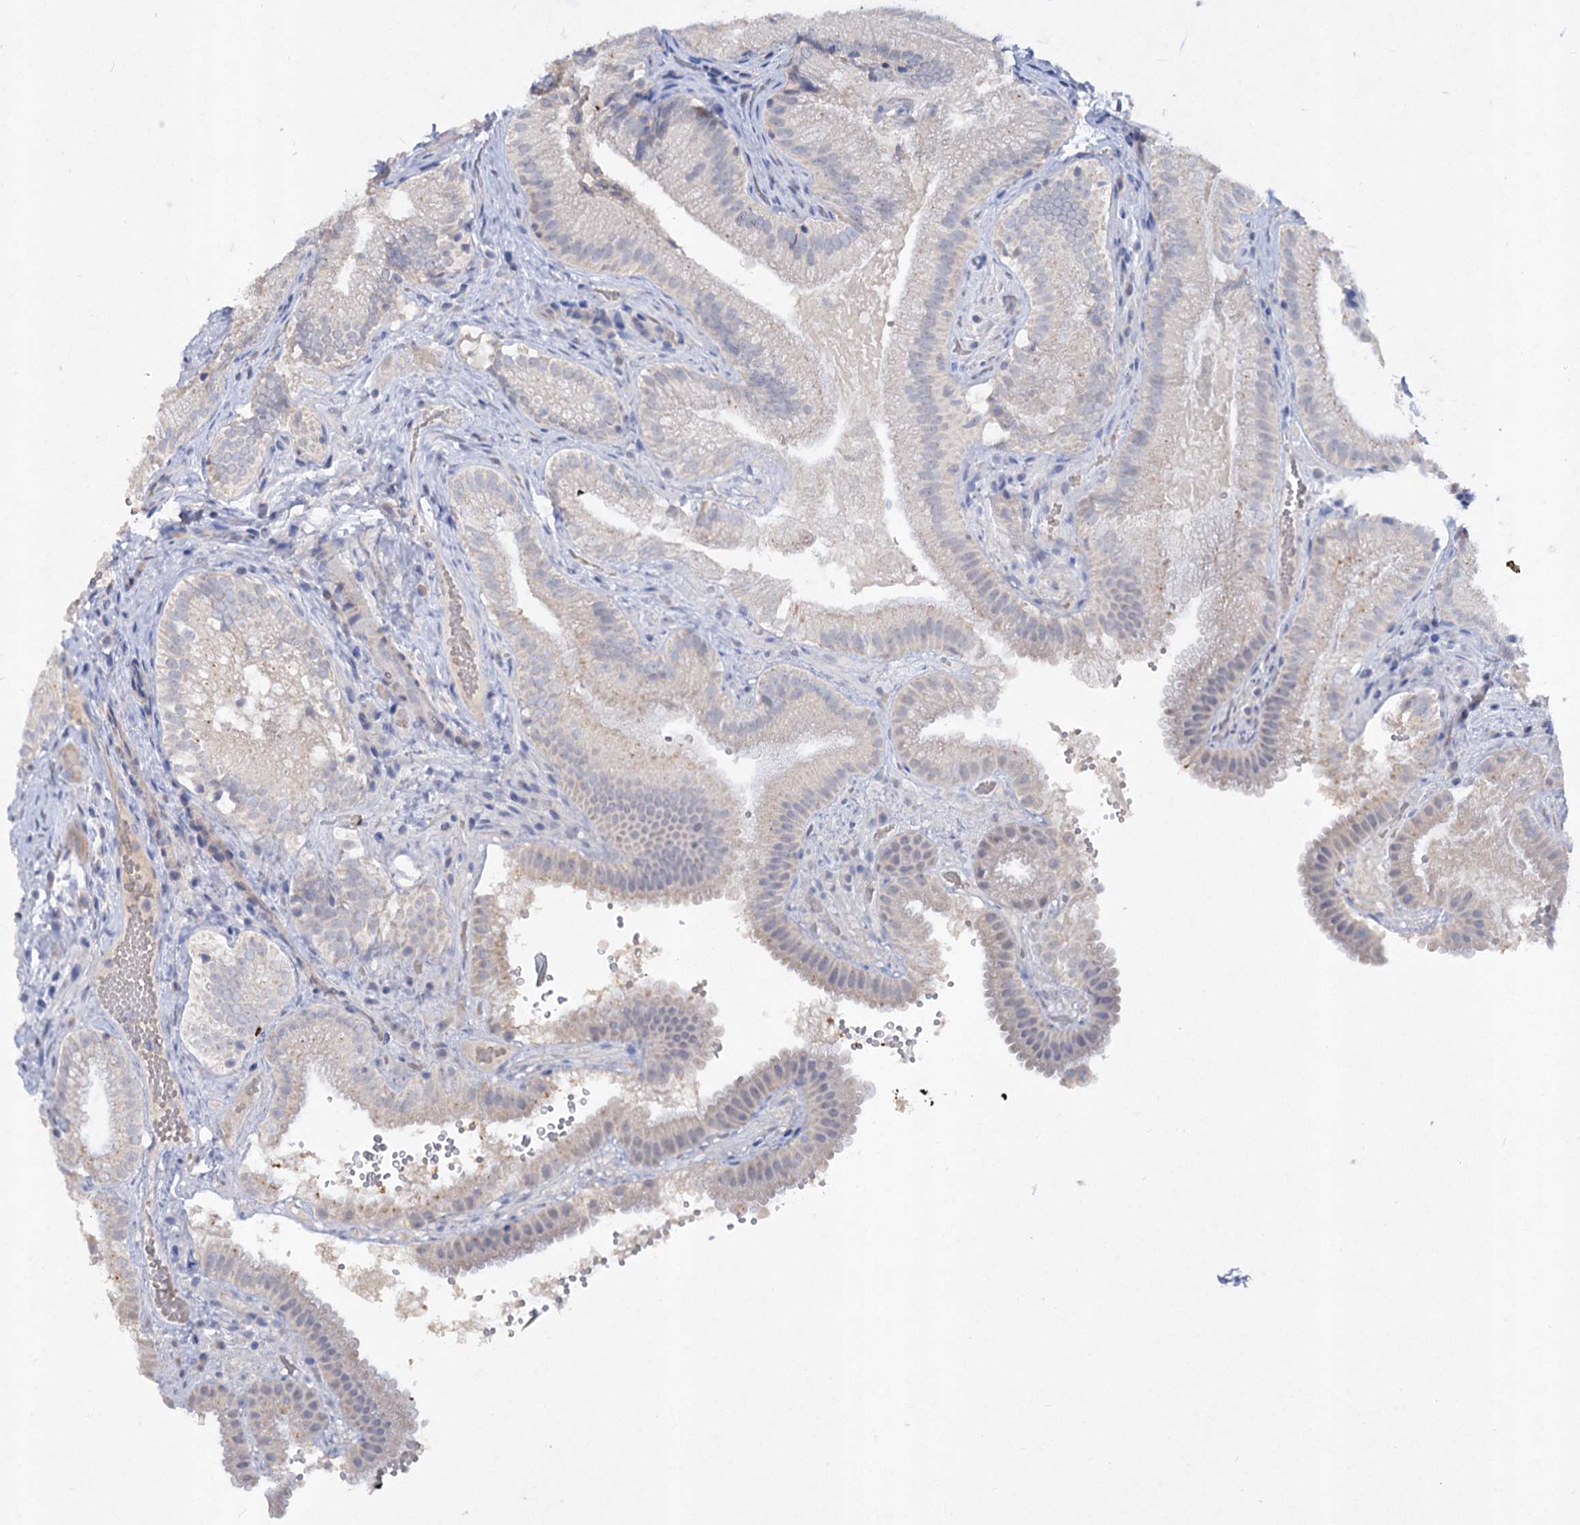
{"staining": {"intensity": "negative", "quantity": "none", "location": "none"}, "tissue": "gallbladder", "cell_type": "Glandular cells", "image_type": "normal", "snomed": [{"axis": "morphology", "description": "Normal tissue, NOS"}, {"axis": "topography", "description": "Gallbladder"}], "caption": "This is an immunohistochemistry image of unremarkable gallbladder. There is no positivity in glandular cells.", "gene": "ATP4A", "patient": {"sex": "female", "age": 30}}